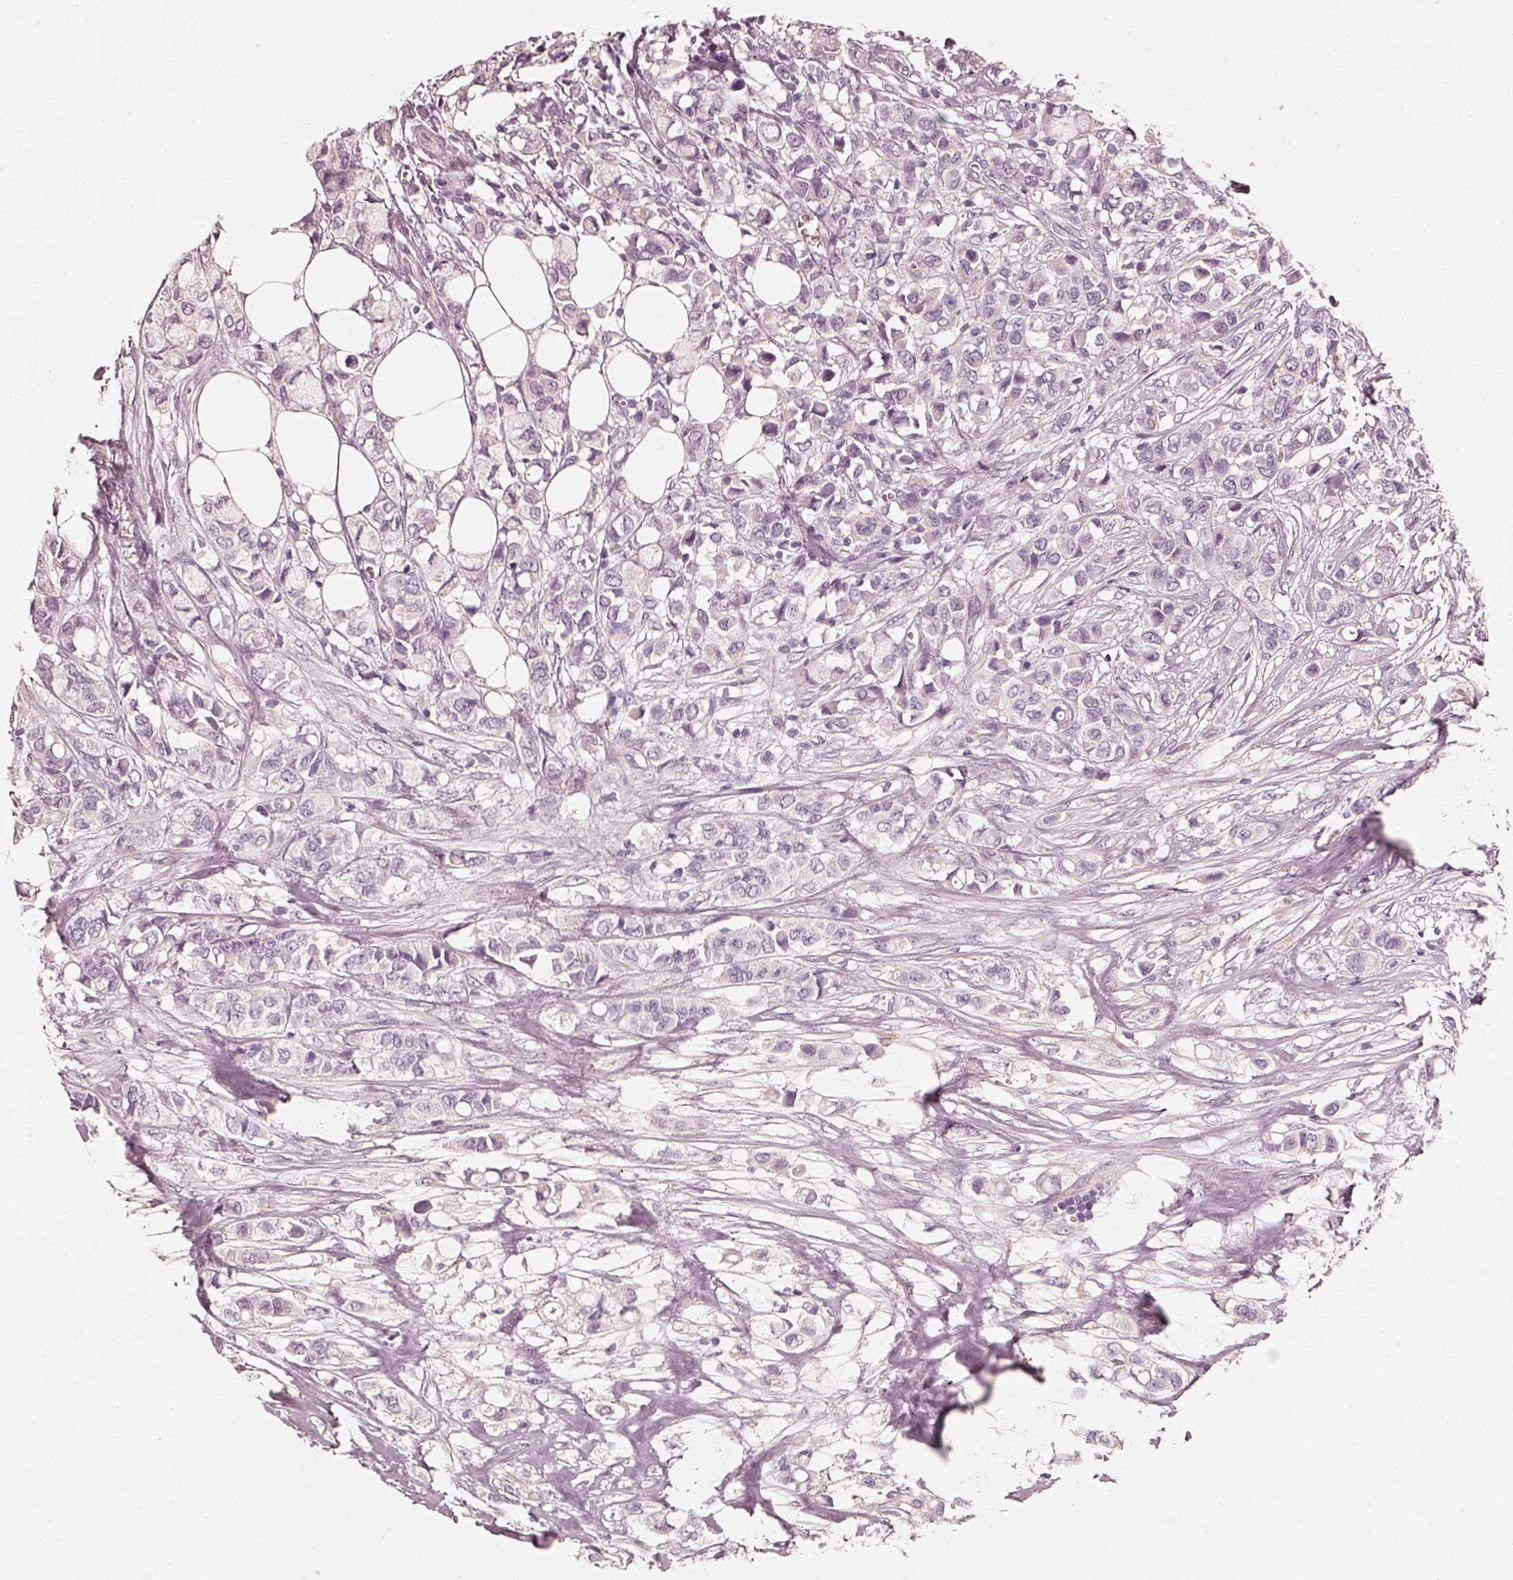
{"staining": {"intensity": "negative", "quantity": "none", "location": "none"}, "tissue": "breast cancer", "cell_type": "Tumor cells", "image_type": "cancer", "snomed": [{"axis": "morphology", "description": "Duct carcinoma"}, {"axis": "topography", "description": "Breast"}], "caption": "Histopathology image shows no significant protein staining in tumor cells of breast cancer (invasive ductal carcinoma).", "gene": "RS1", "patient": {"sex": "female", "age": 85}}